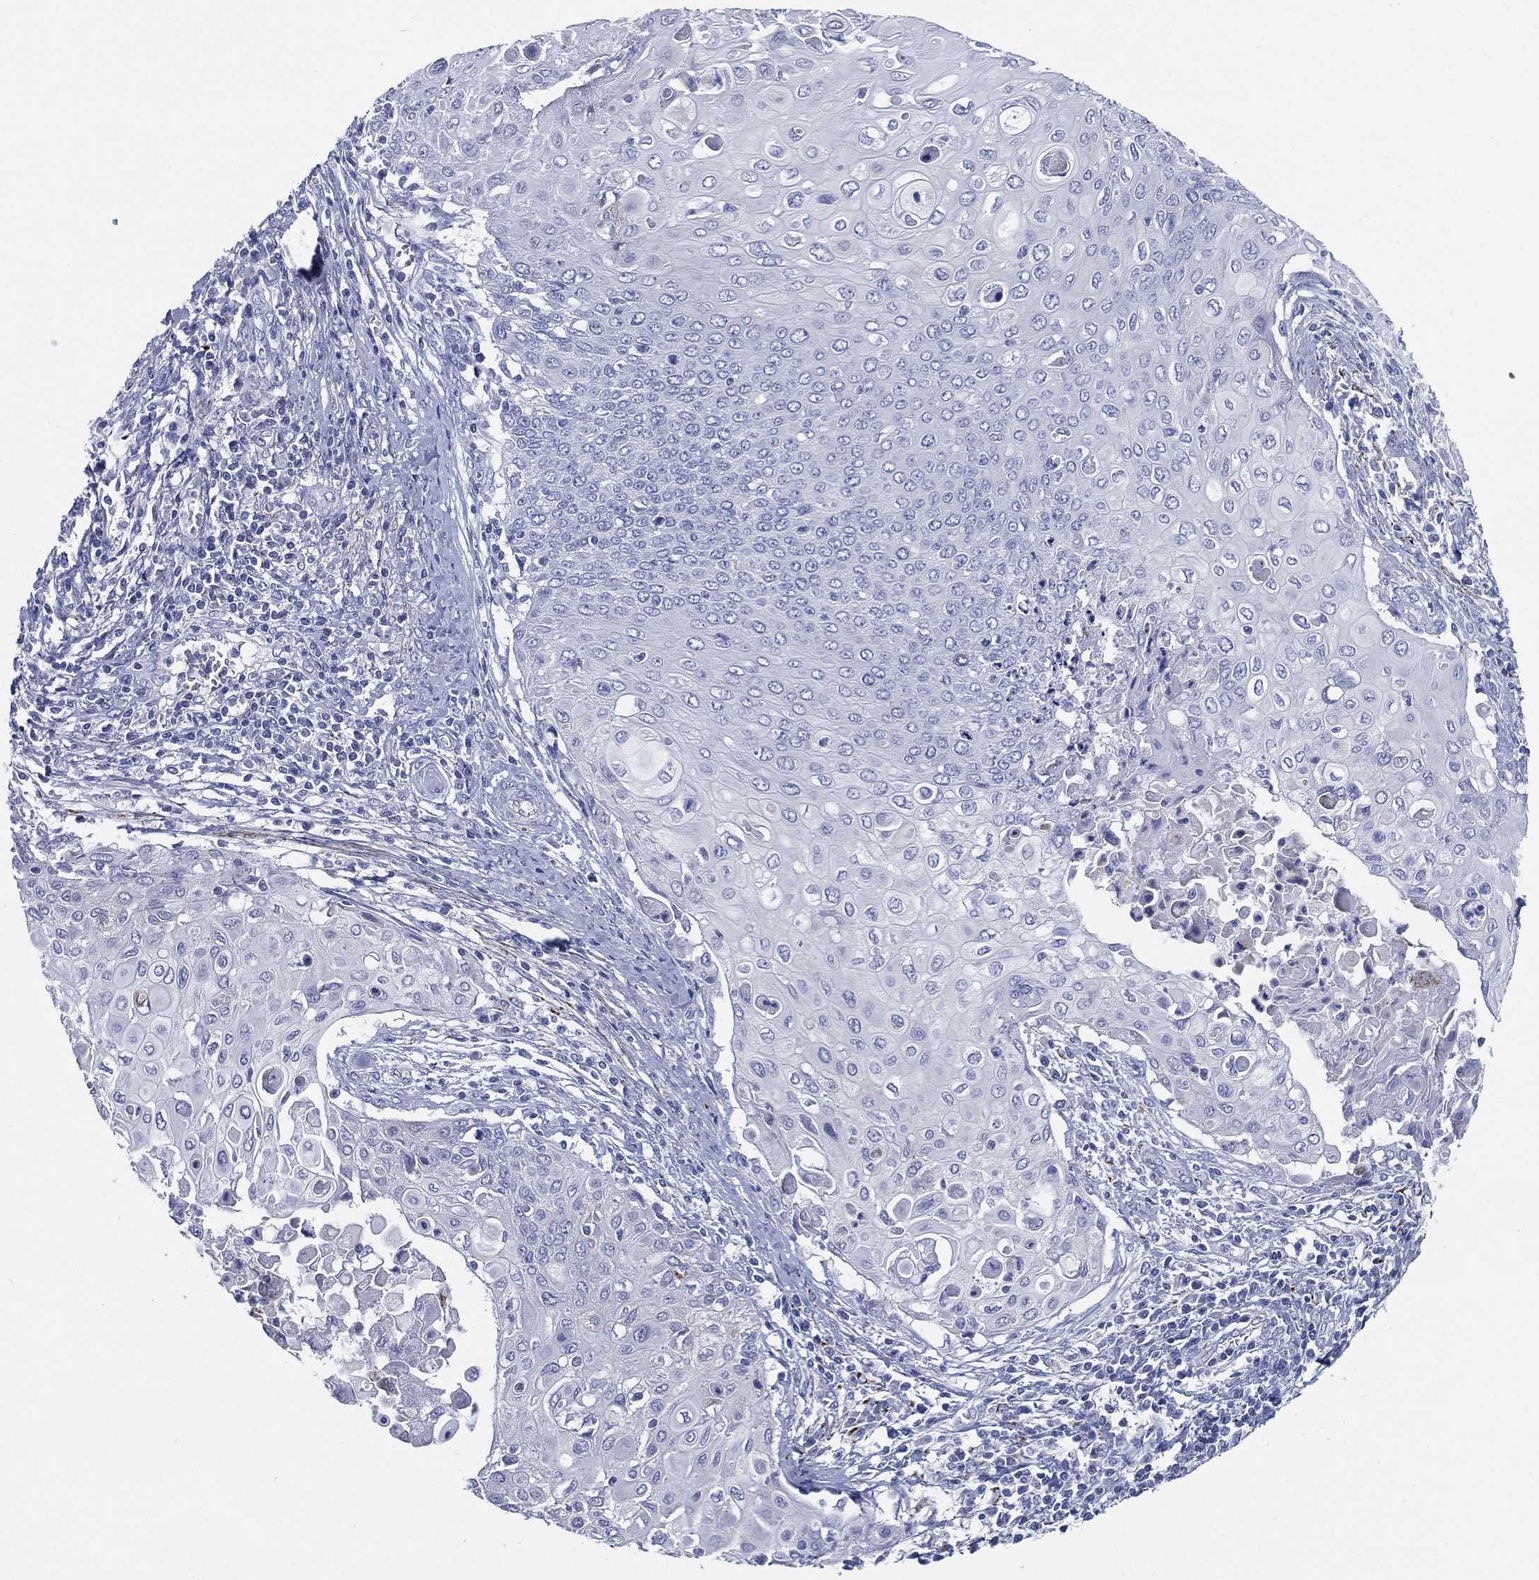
{"staining": {"intensity": "negative", "quantity": "none", "location": "none"}, "tissue": "cervical cancer", "cell_type": "Tumor cells", "image_type": "cancer", "snomed": [{"axis": "morphology", "description": "Squamous cell carcinoma, NOS"}, {"axis": "topography", "description": "Cervix"}], "caption": "The immunohistochemistry (IHC) micrograph has no significant positivity in tumor cells of cervical squamous cell carcinoma tissue.", "gene": "C5orf46", "patient": {"sex": "female", "age": 39}}